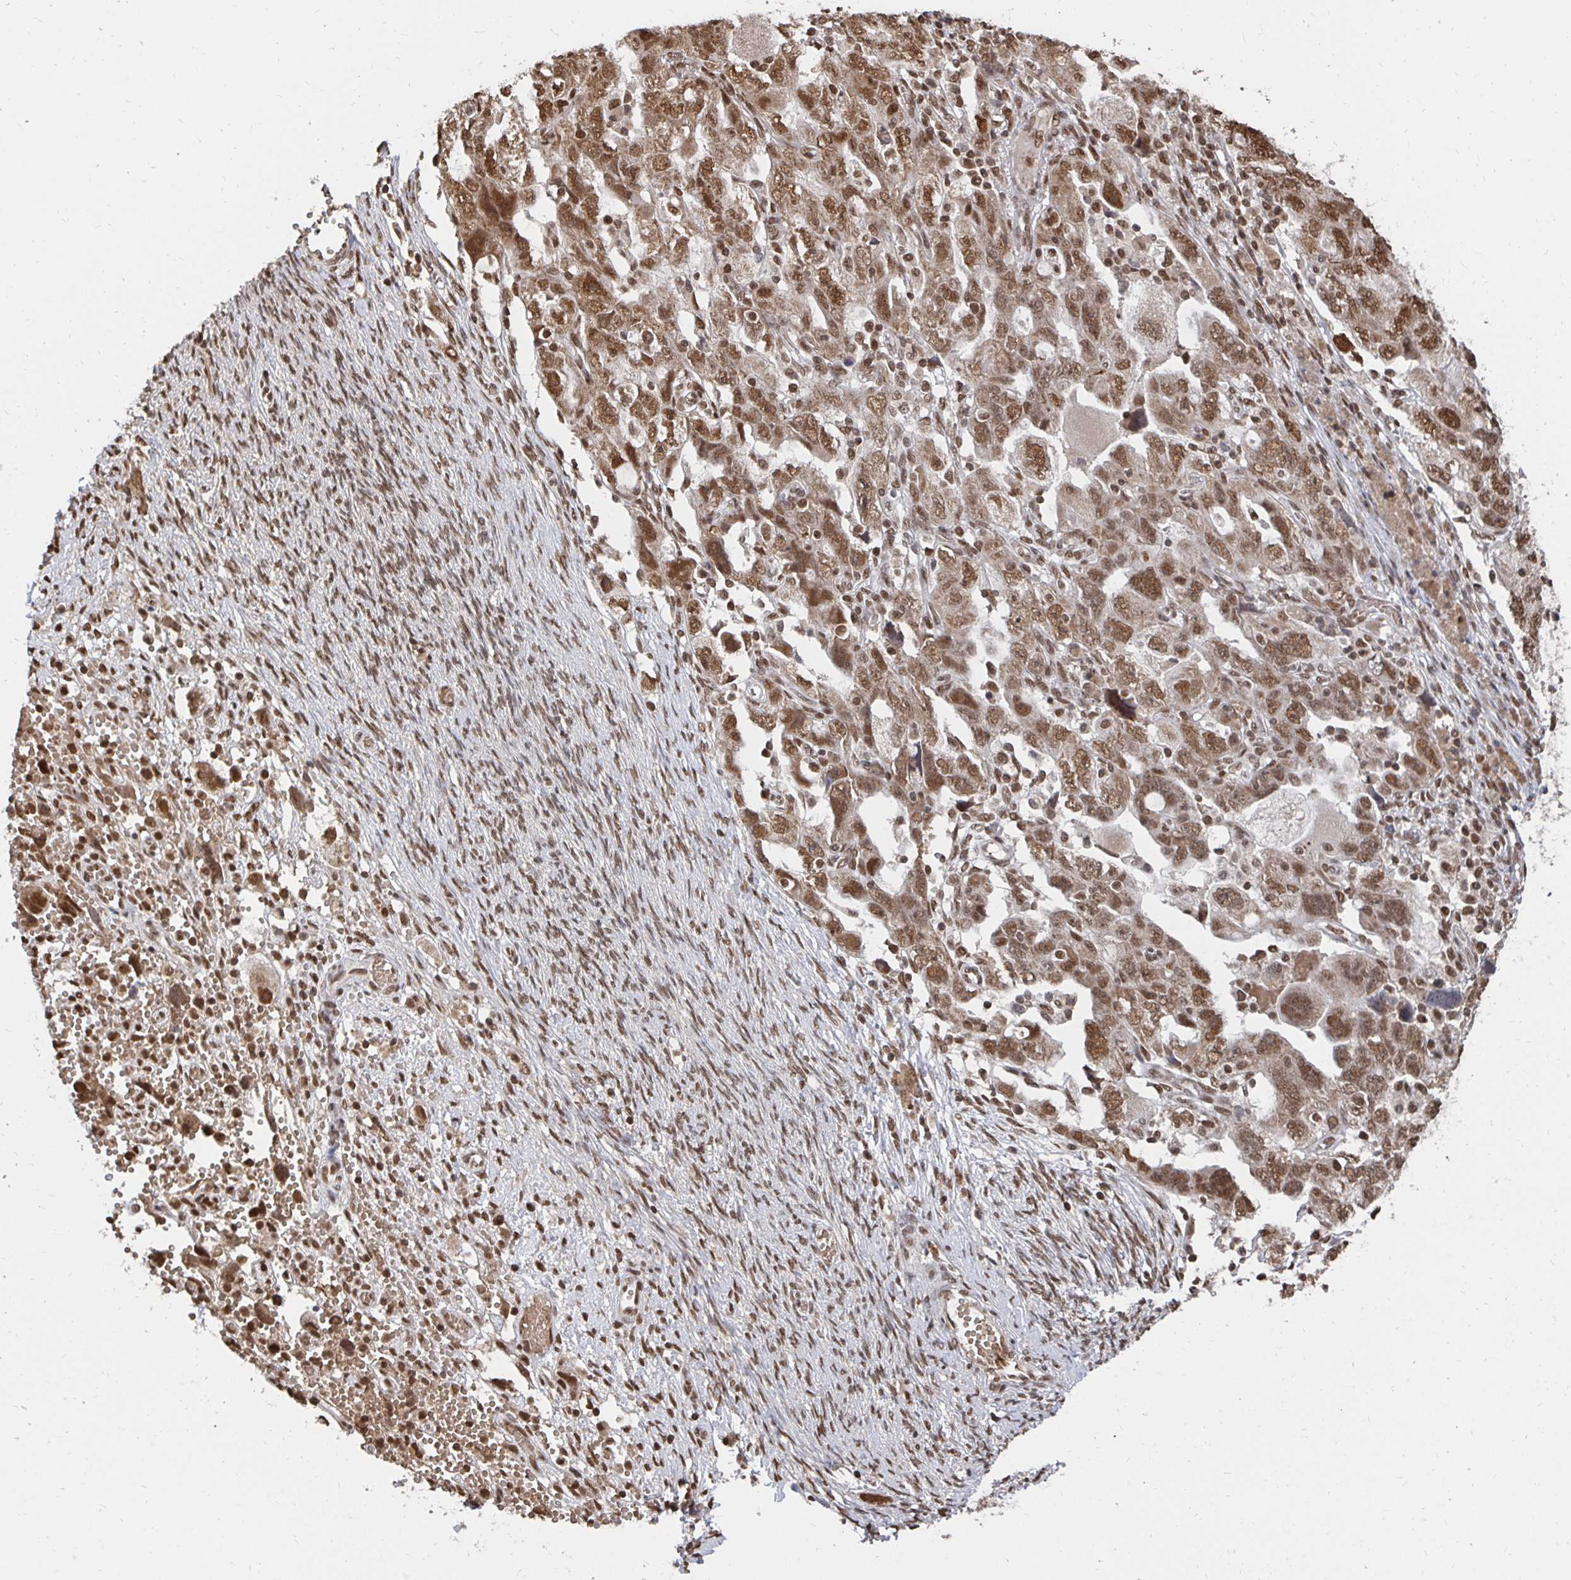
{"staining": {"intensity": "moderate", "quantity": ">75%", "location": "nuclear"}, "tissue": "ovarian cancer", "cell_type": "Tumor cells", "image_type": "cancer", "snomed": [{"axis": "morphology", "description": "Carcinoma, NOS"}, {"axis": "morphology", "description": "Cystadenocarcinoma, serous, NOS"}, {"axis": "topography", "description": "Ovary"}], "caption": "DAB (3,3'-diaminobenzidine) immunohistochemical staining of serous cystadenocarcinoma (ovarian) demonstrates moderate nuclear protein positivity in approximately >75% of tumor cells.", "gene": "GTF3C6", "patient": {"sex": "female", "age": 69}}